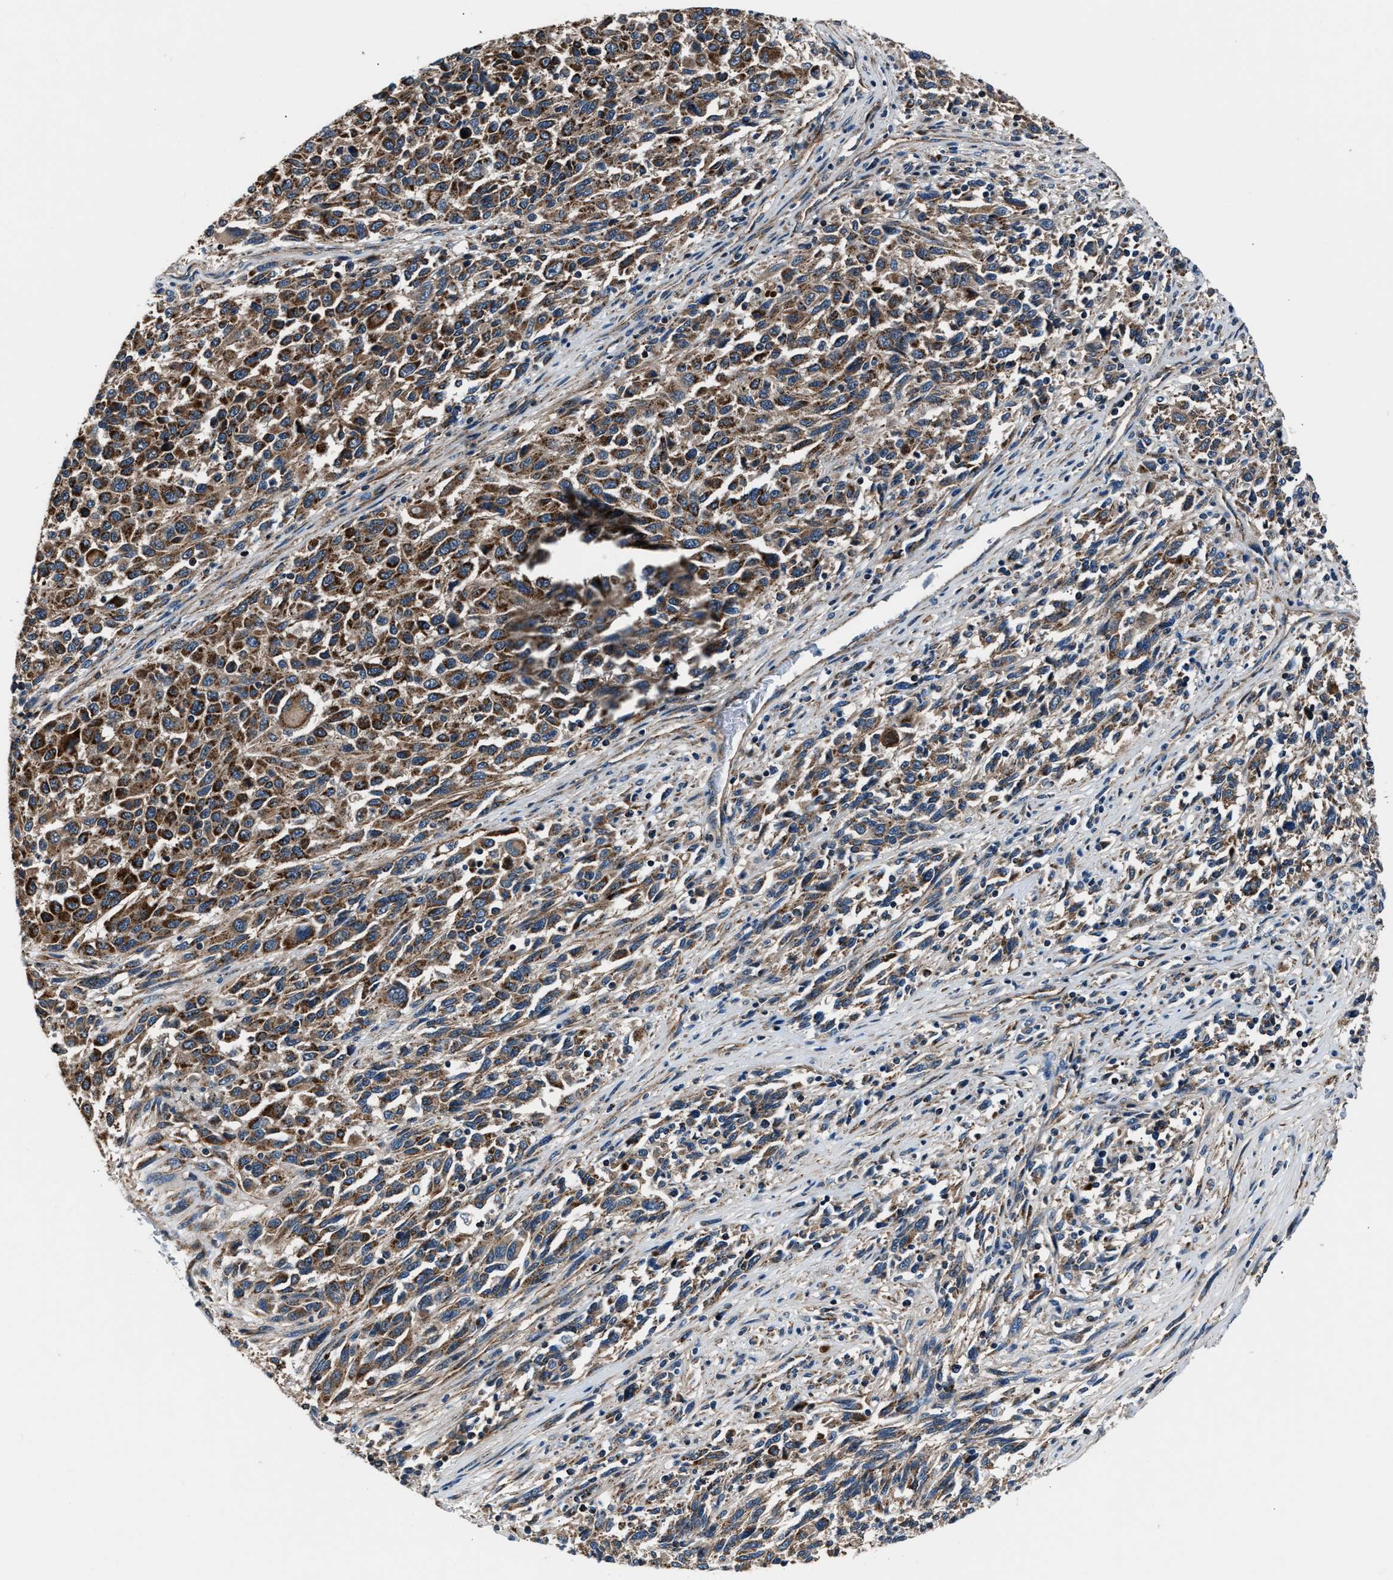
{"staining": {"intensity": "moderate", "quantity": ">75%", "location": "cytoplasmic/membranous"}, "tissue": "melanoma", "cell_type": "Tumor cells", "image_type": "cancer", "snomed": [{"axis": "morphology", "description": "Malignant melanoma, Metastatic site"}, {"axis": "topography", "description": "Lymph node"}], "caption": "Immunohistochemistry image of melanoma stained for a protein (brown), which demonstrates medium levels of moderate cytoplasmic/membranous staining in about >75% of tumor cells.", "gene": "GGCT", "patient": {"sex": "male", "age": 61}}